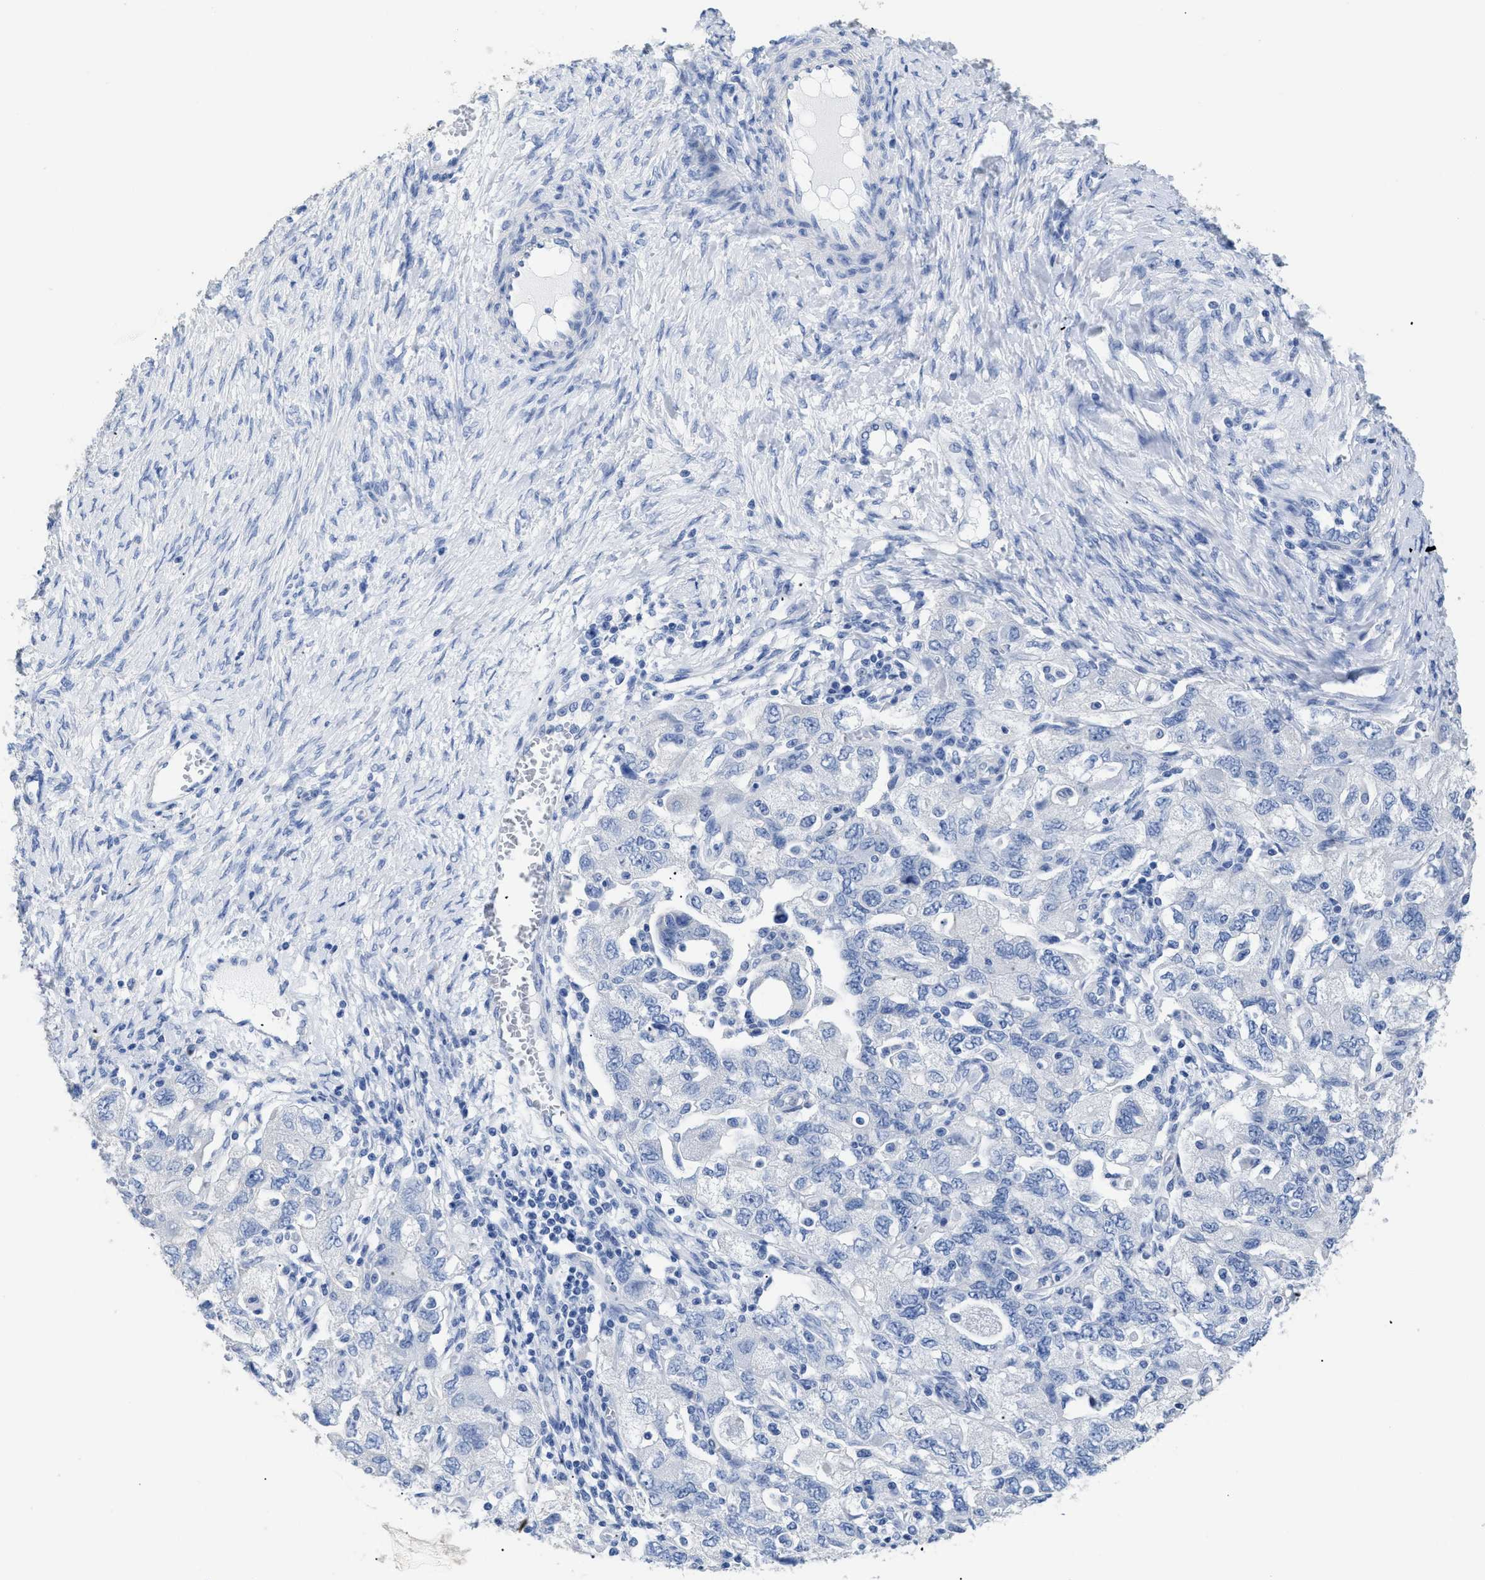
{"staining": {"intensity": "negative", "quantity": "none", "location": "none"}, "tissue": "ovarian cancer", "cell_type": "Tumor cells", "image_type": "cancer", "snomed": [{"axis": "morphology", "description": "Carcinoma, NOS"}, {"axis": "morphology", "description": "Cystadenocarcinoma, serous, NOS"}, {"axis": "topography", "description": "Ovary"}], "caption": "Immunohistochemistry (IHC) of ovarian cancer reveals no expression in tumor cells. (DAB (3,3'-diaminobenzidine) IHC, high magnification).", "gene": "DLC1", "patient": {"sex": "female", "age": 69}}